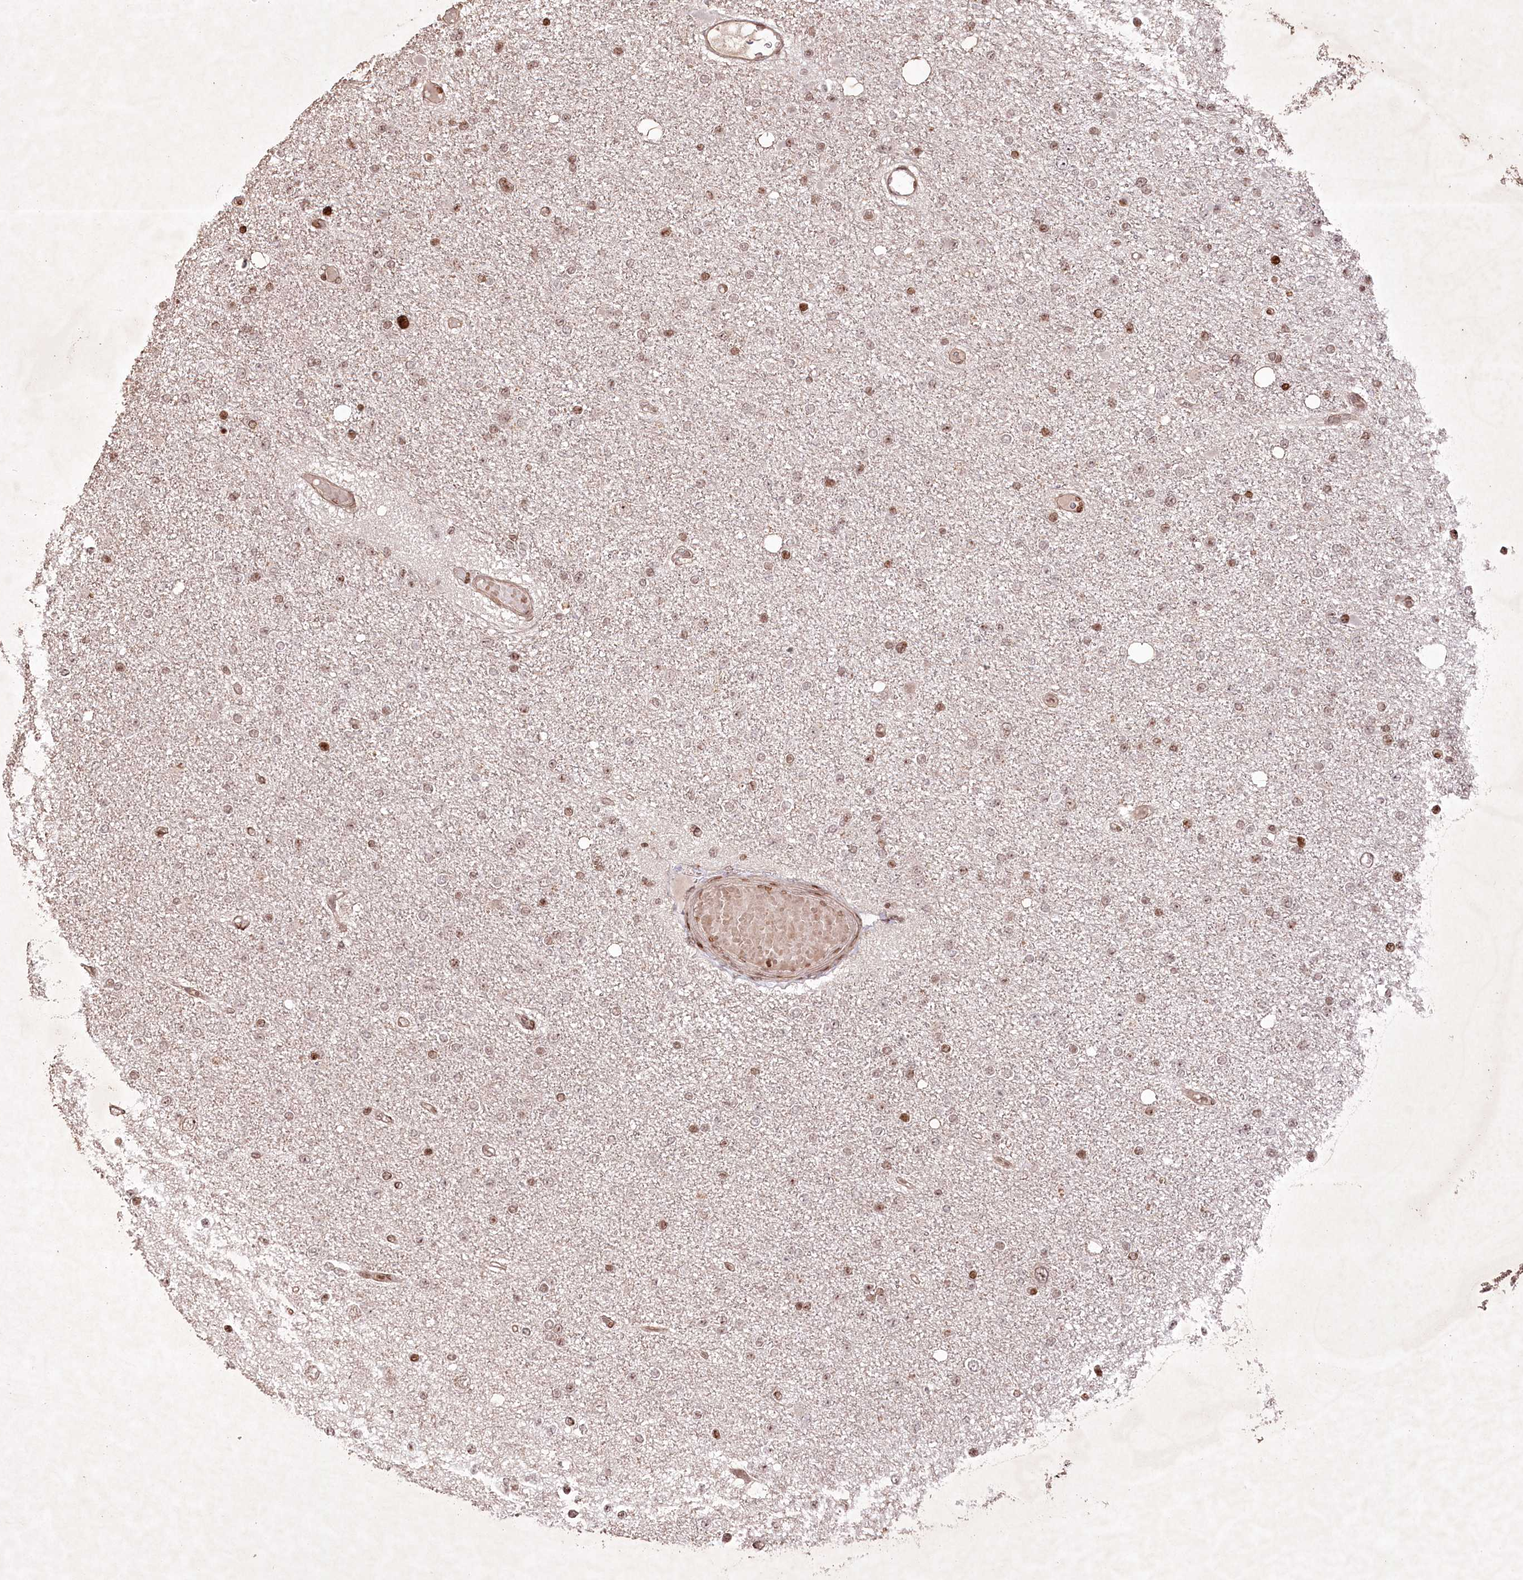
{"staining": {"intensity": "moderate", "quantity": "25%-75%", "location": "nuclear"}, "tissue": "glioma", "cell_type": "Tumor cells", "image_type": "cancer", "snomed": [{"axis": "morphology", "description": "Glioma, malignant, Low grade"}, {"axis": "topography", "description": "Brain"}], "caption": "The image reveals a brown stain indicating the presence of a protein in the nuclear of tumor cells in glioma. The protein of interest is shown in brown color, while the nuclei are stained blue.", "gene": "CCSER2", "patient": {"sex": "female", "age": 22}}